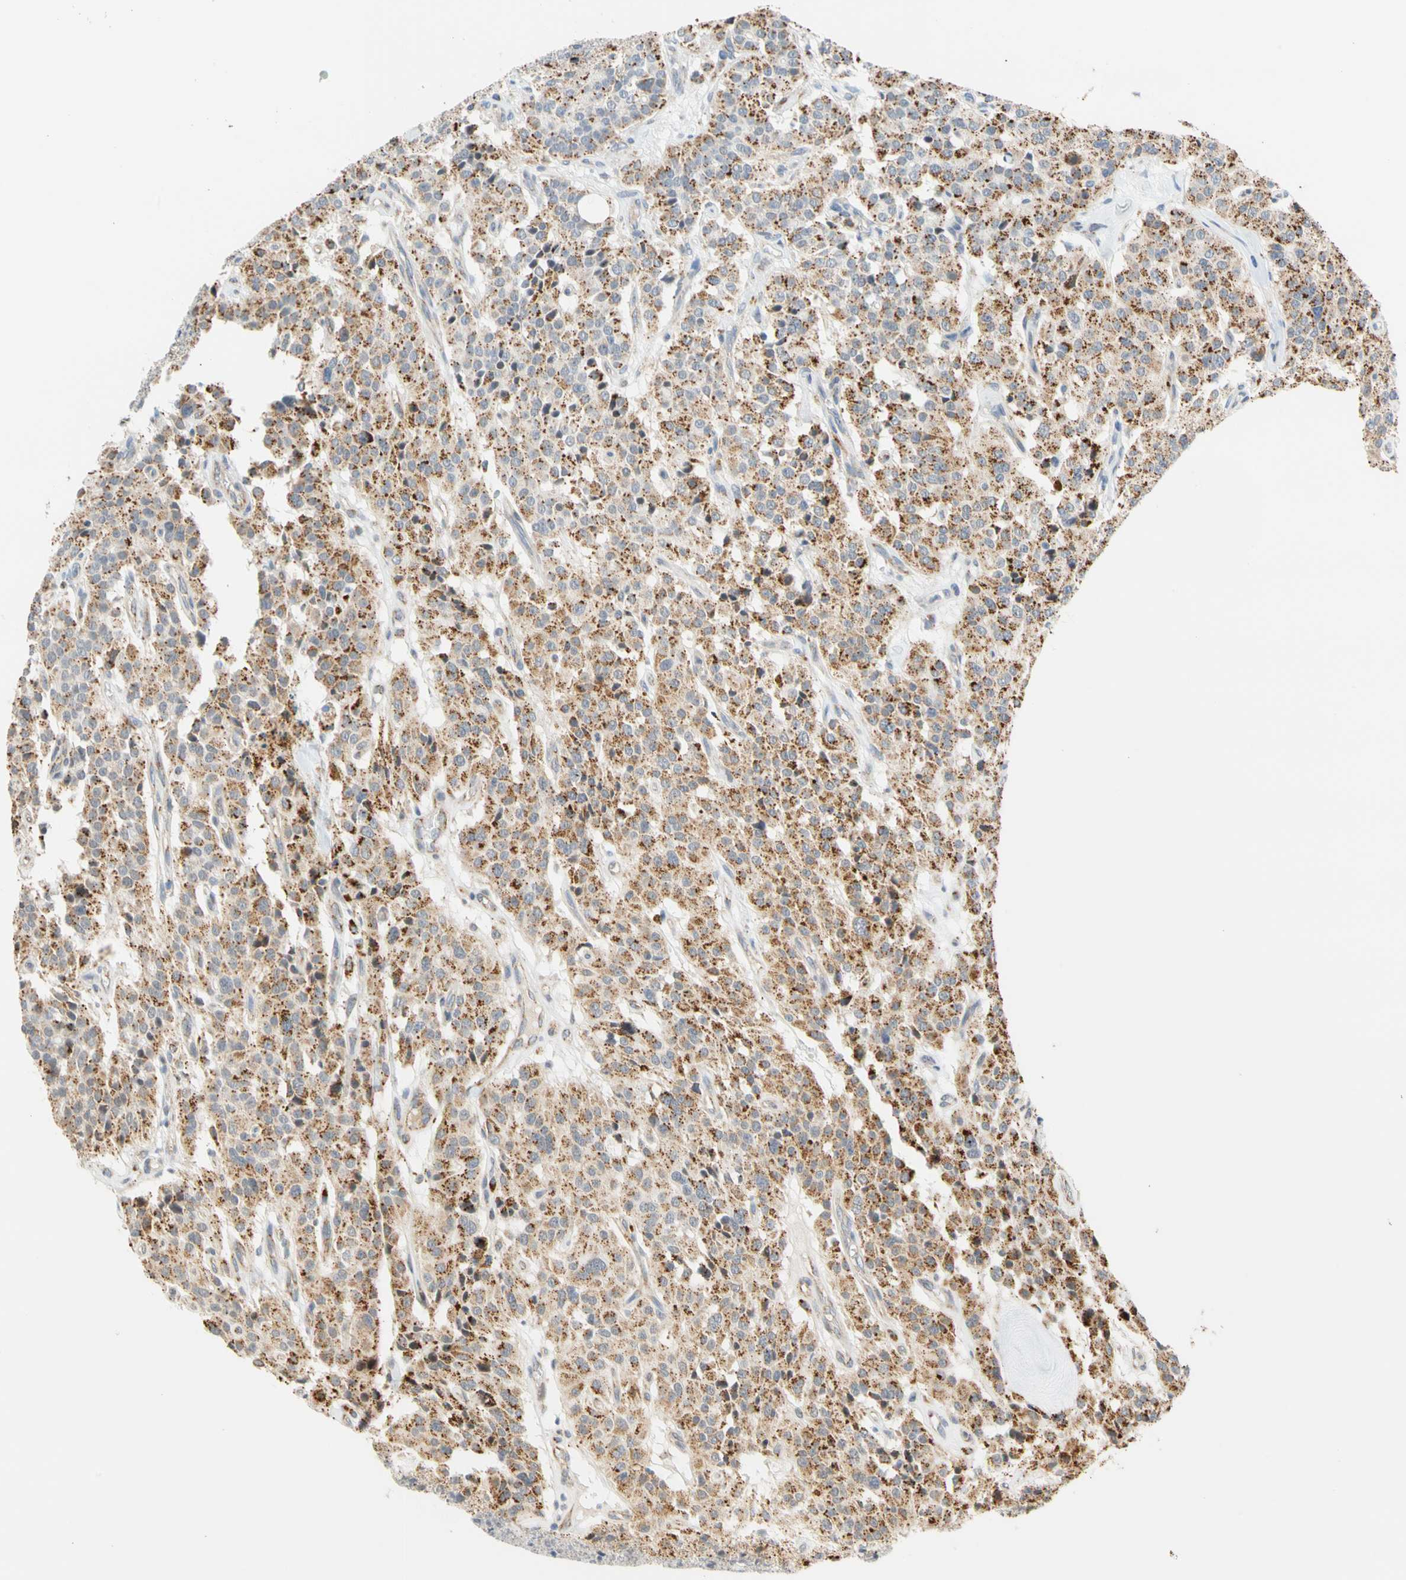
{"staining": {"intensity": "moderate", "quantity": ">75%", "location": "cytoplasmic/membranous"}, "tissue": "carcinoid", "cell_type": "Tumor cells", "image_type": "cancer", "snomed": [{"axis": "morphology", "description": "Carcinoid, malignant, NOS"}, {"axis": "topography", "description": "Lung"}], "caption": "Immunohistochemistry micrograph of carcinoid stained for a protein (brown), which shows medium levels of moderate cytoplasmic/membranous positivity in about >75% of tumor cells.", "gene": "SFXN3", "patient": {"sex": "male", "age": 30}}